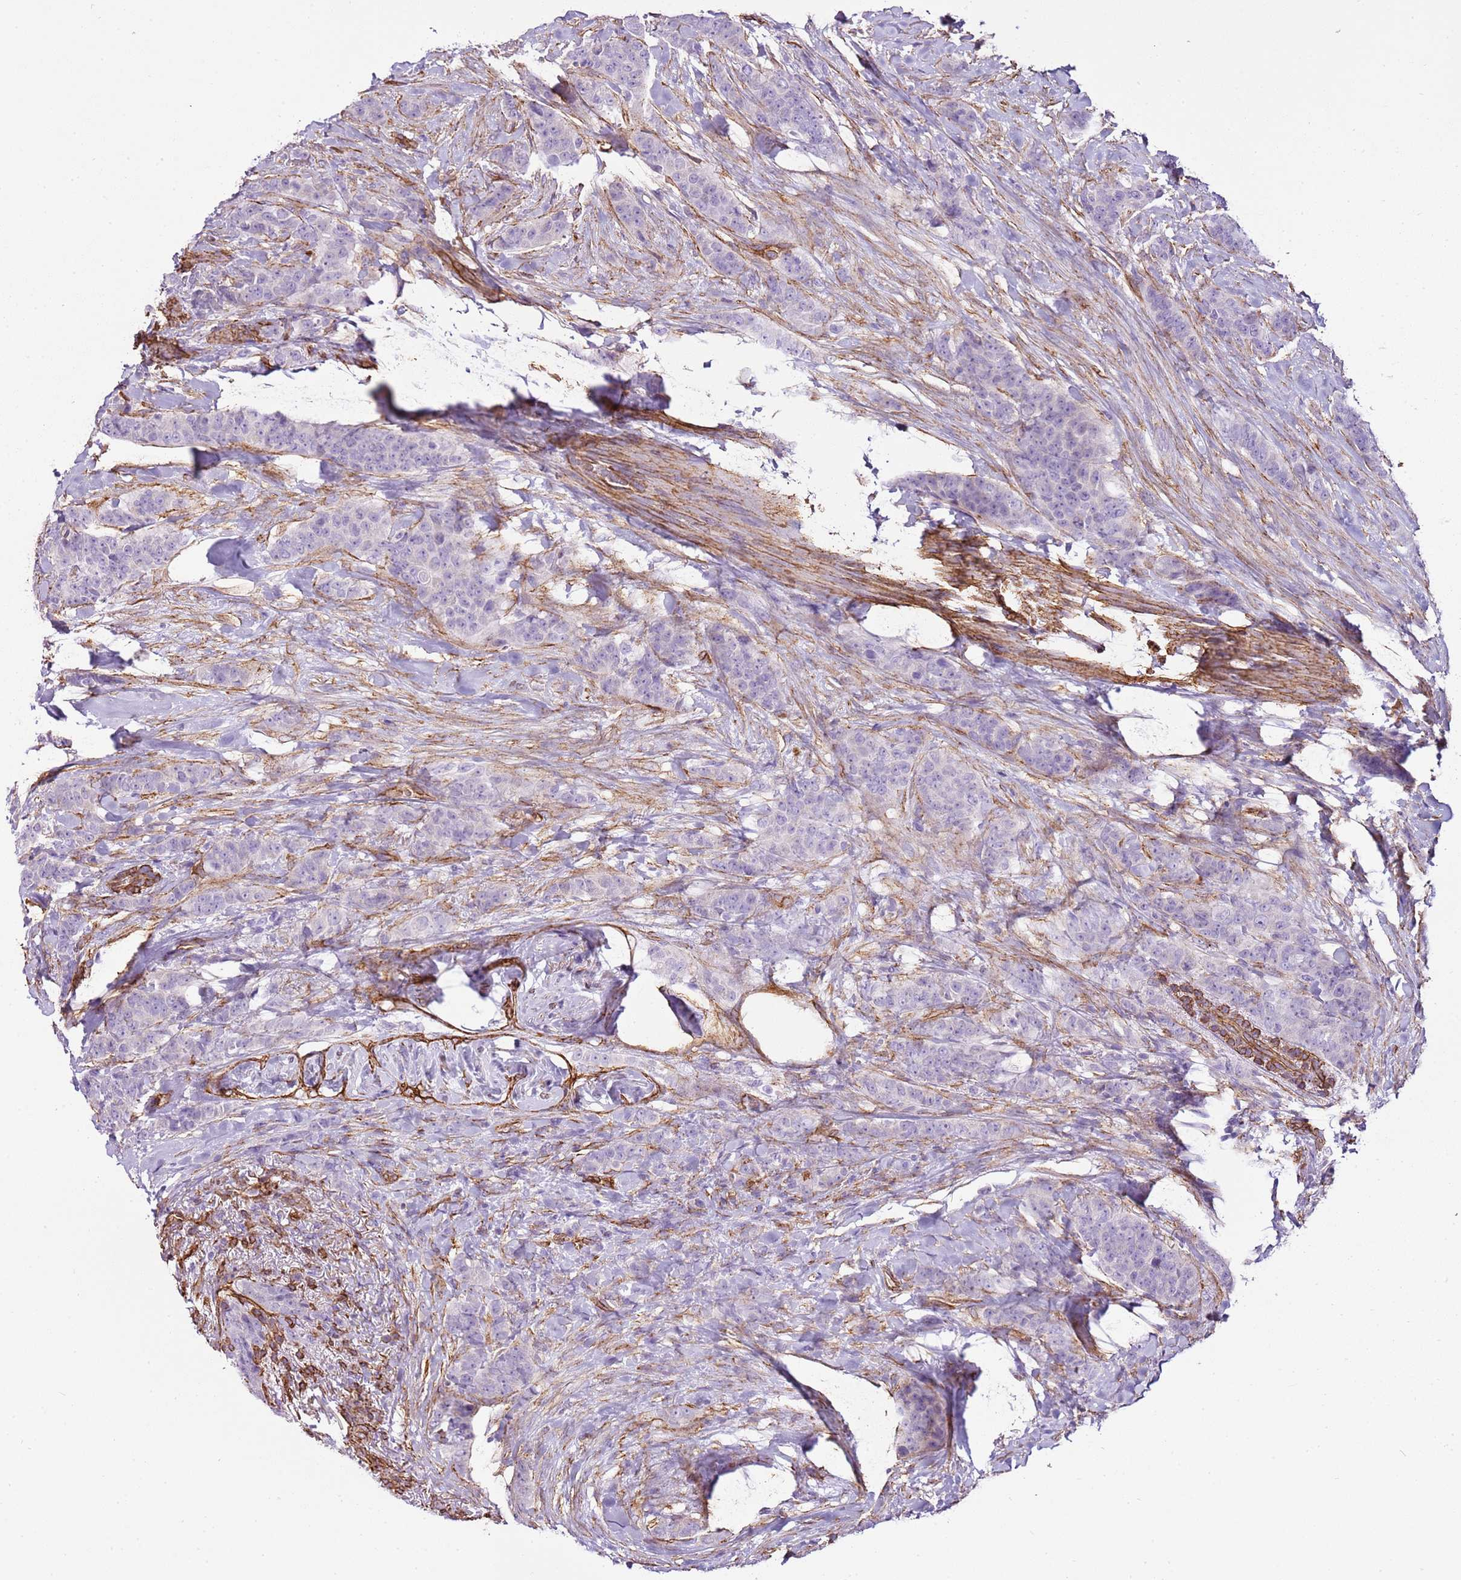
{"staining": {"intensity": "negative", "quantity": "none", "location": "none"}, "tissue": "breast cancer", "cell_type": "Tumor cells", "image_type": "cancer", "snomed": [{"axis": "morphology", "description": "Duct carcinoma"}, {"axis": "topography", "description": "Breast"}], "caption": "Breast invasive ductal carcinoma was stained to show a protein in brown. There is no significant staining in tumor cells.", "gene": "CTDSPL", "patient": {"sex": "female", "age": 40}}